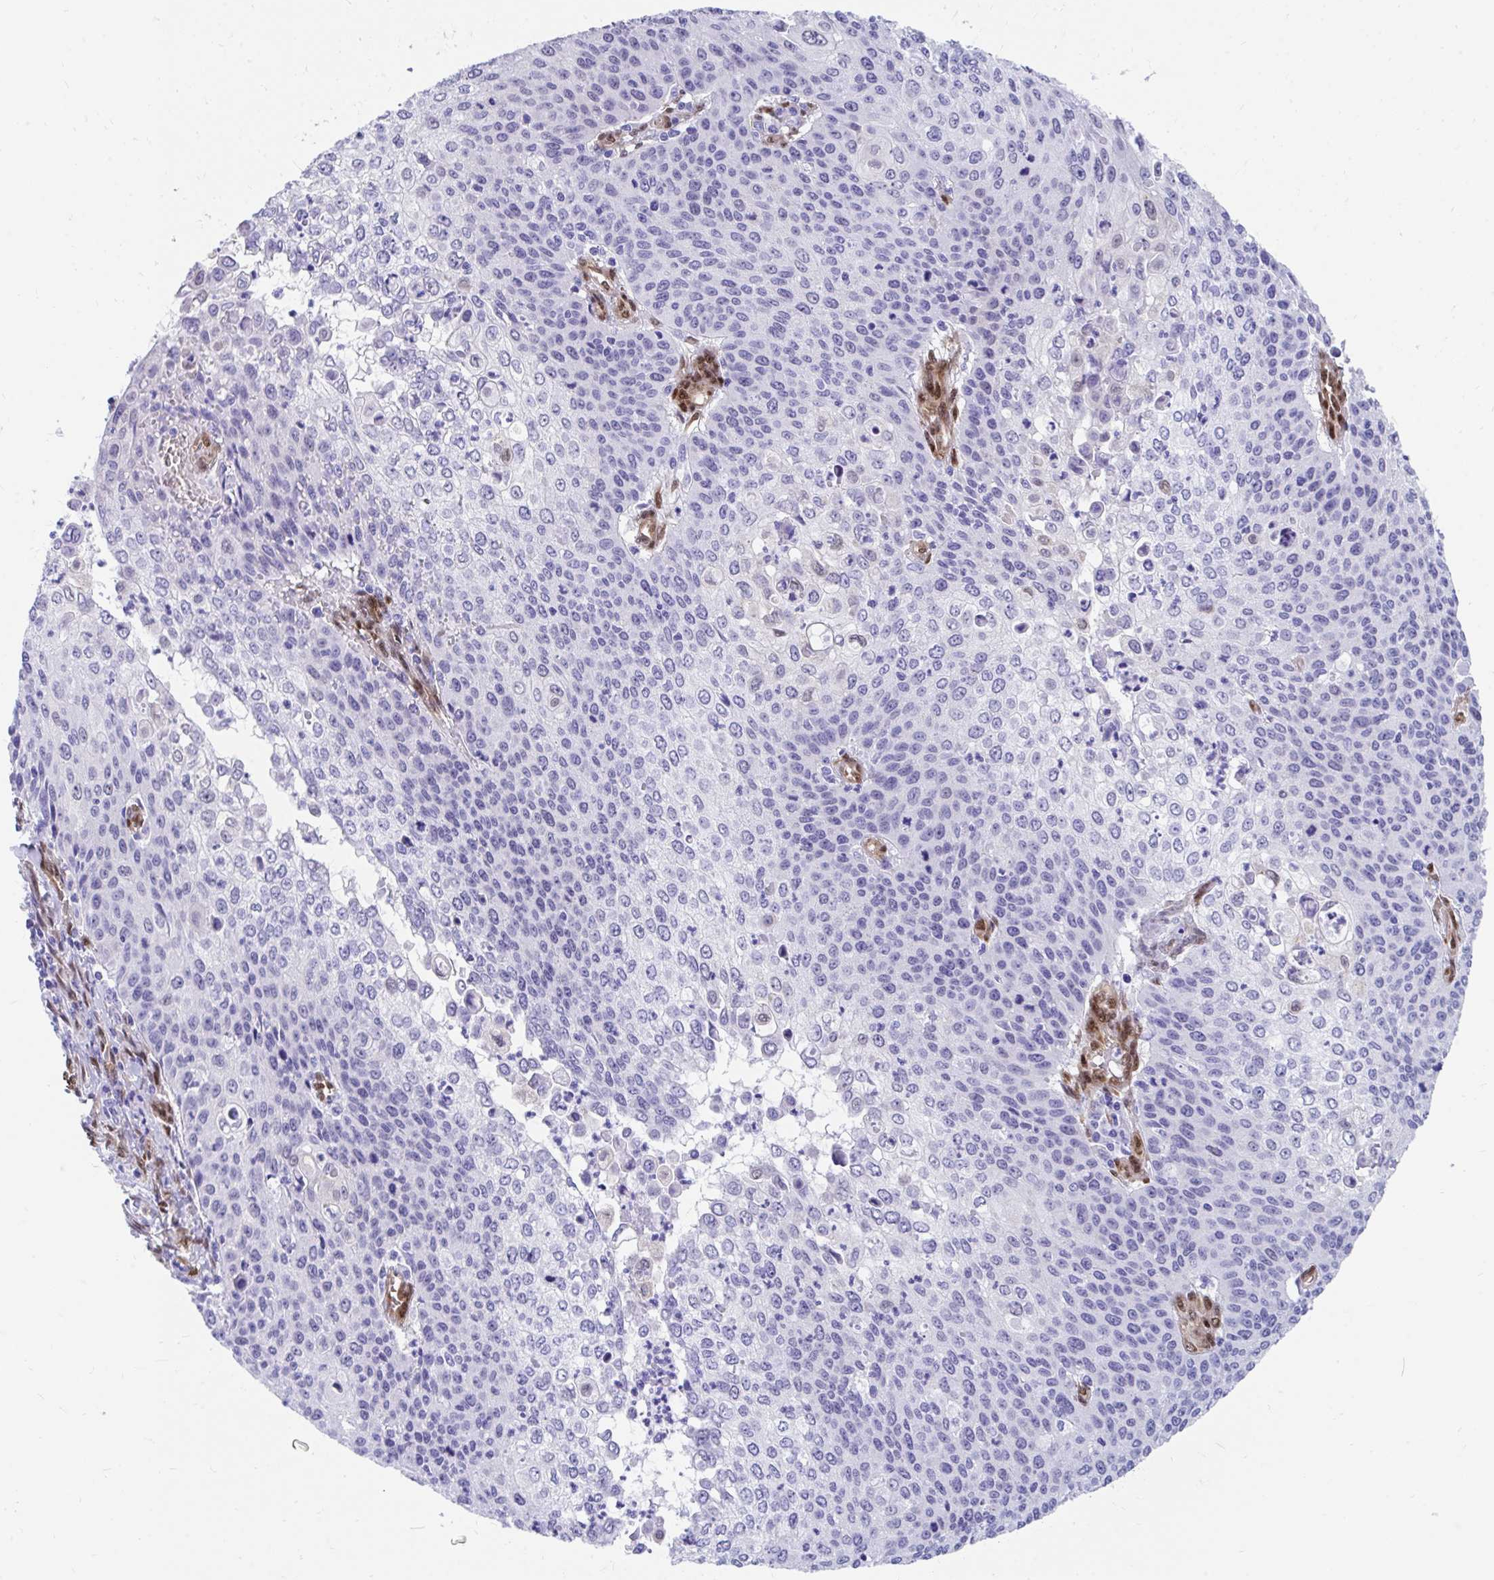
{"staining": {"intensity": "negative", "quantity": "none", "location": "none"}, "tissue": "cervical cancer", "cell_type": "Tumor cells", "image_type": "cancer", "snomed": [{"axis": "morphology", "description": "Squamous cell carcinoma, NOS"}, {"axis": "topography", "description": "Cervix"}], "caption": "The image exhibits no staining of tumor cells in cervical squamous cell carcinoma.", "gene": "RBPMS", "patient": {"sex": "female", "age": 65}}